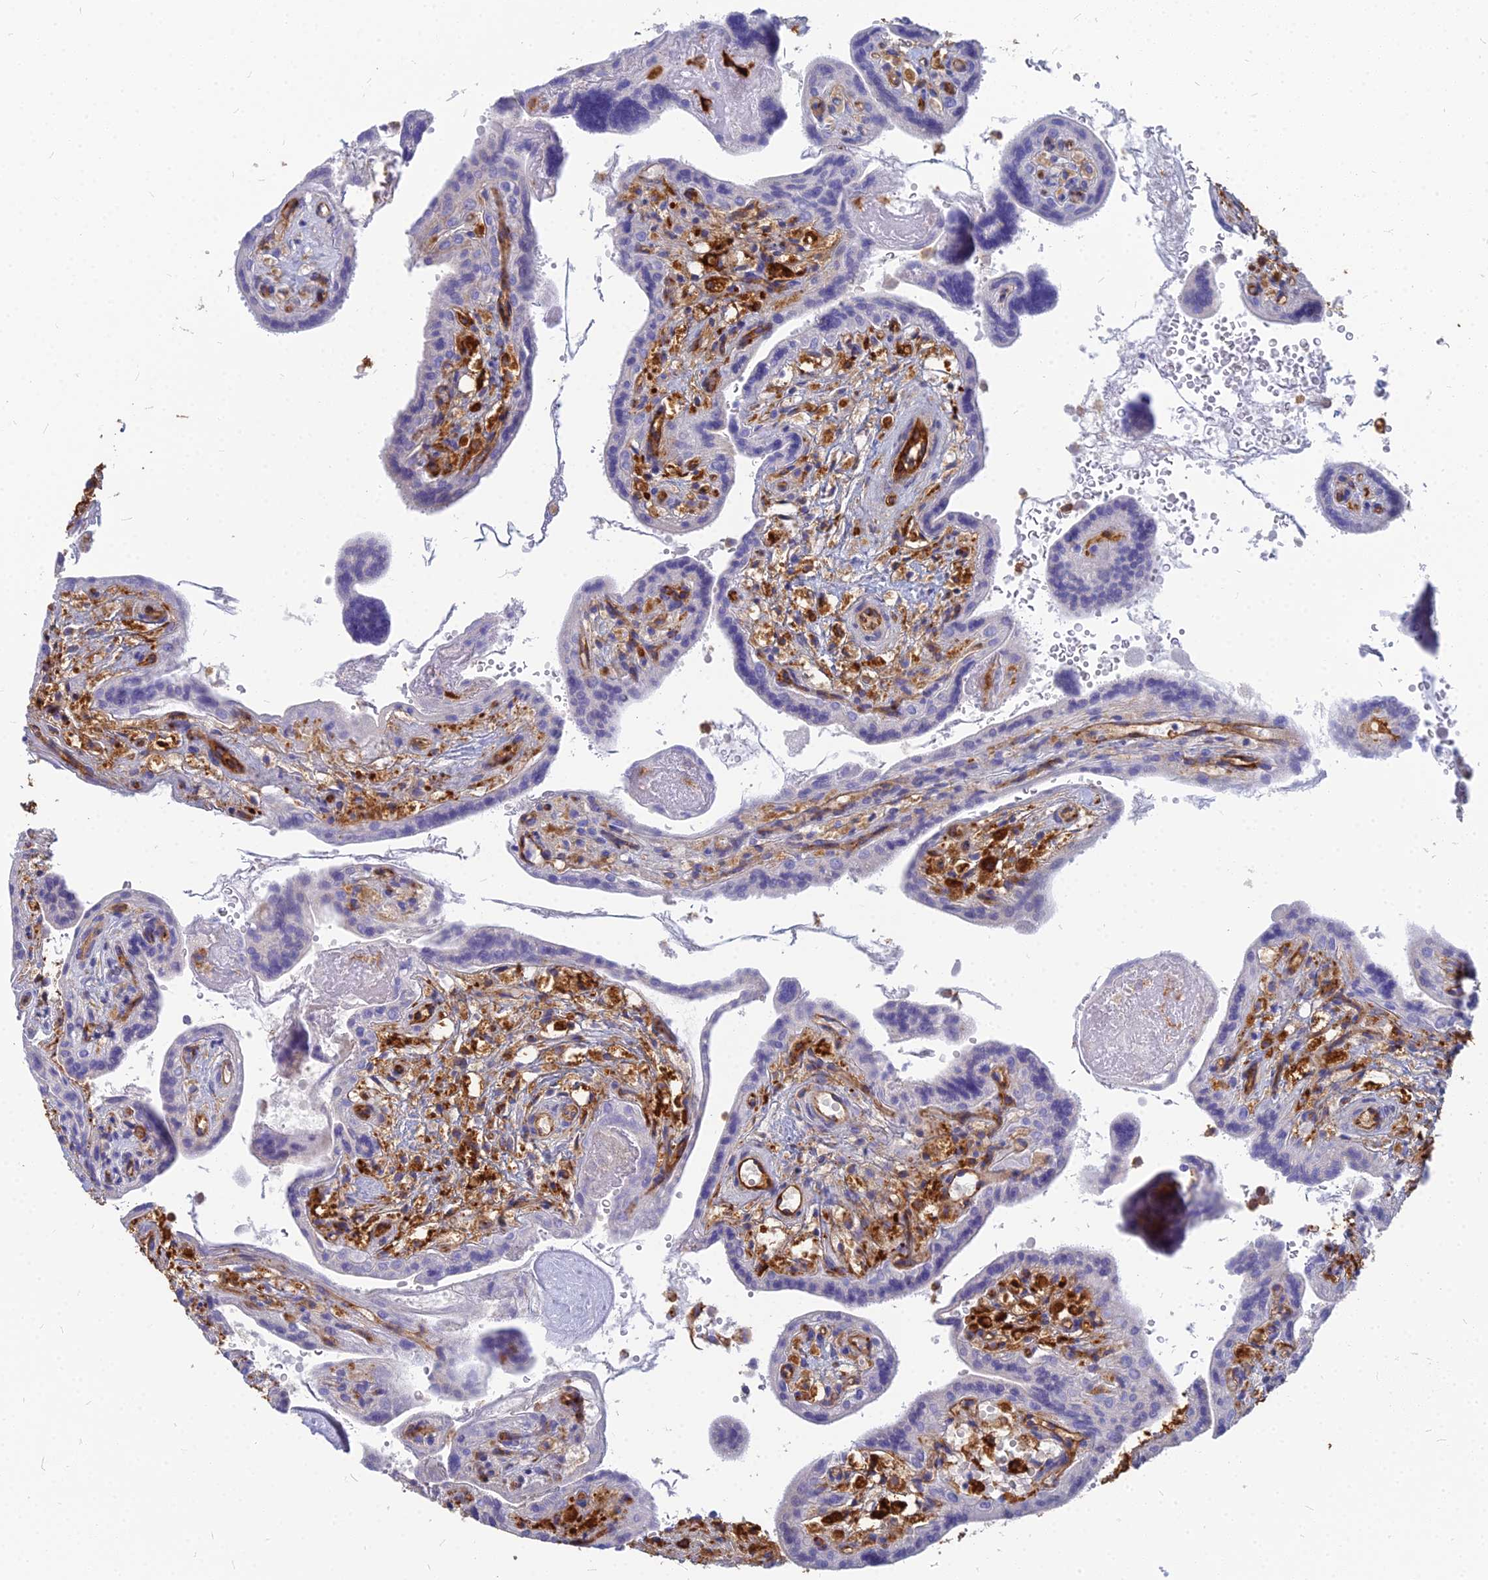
{"staining": {"intensity": "negative", "quantity": "none", "location": "none"}, "tissue": "placenta", "cell_type": "Decidual cells", "image_type": "normal", "snomed": [{"axis": "morphology", "description": "Normal tissue, NOS"}, {"axis": "topography", "description": "Placenta"}], "caption": "Immunohistochemistry photomicrograph of normal human placenta stained for a protein (brown), which reveals no expression in decidual cells.", "gene": "VAT1", "patient": {"sex": "female", "age": 37}}